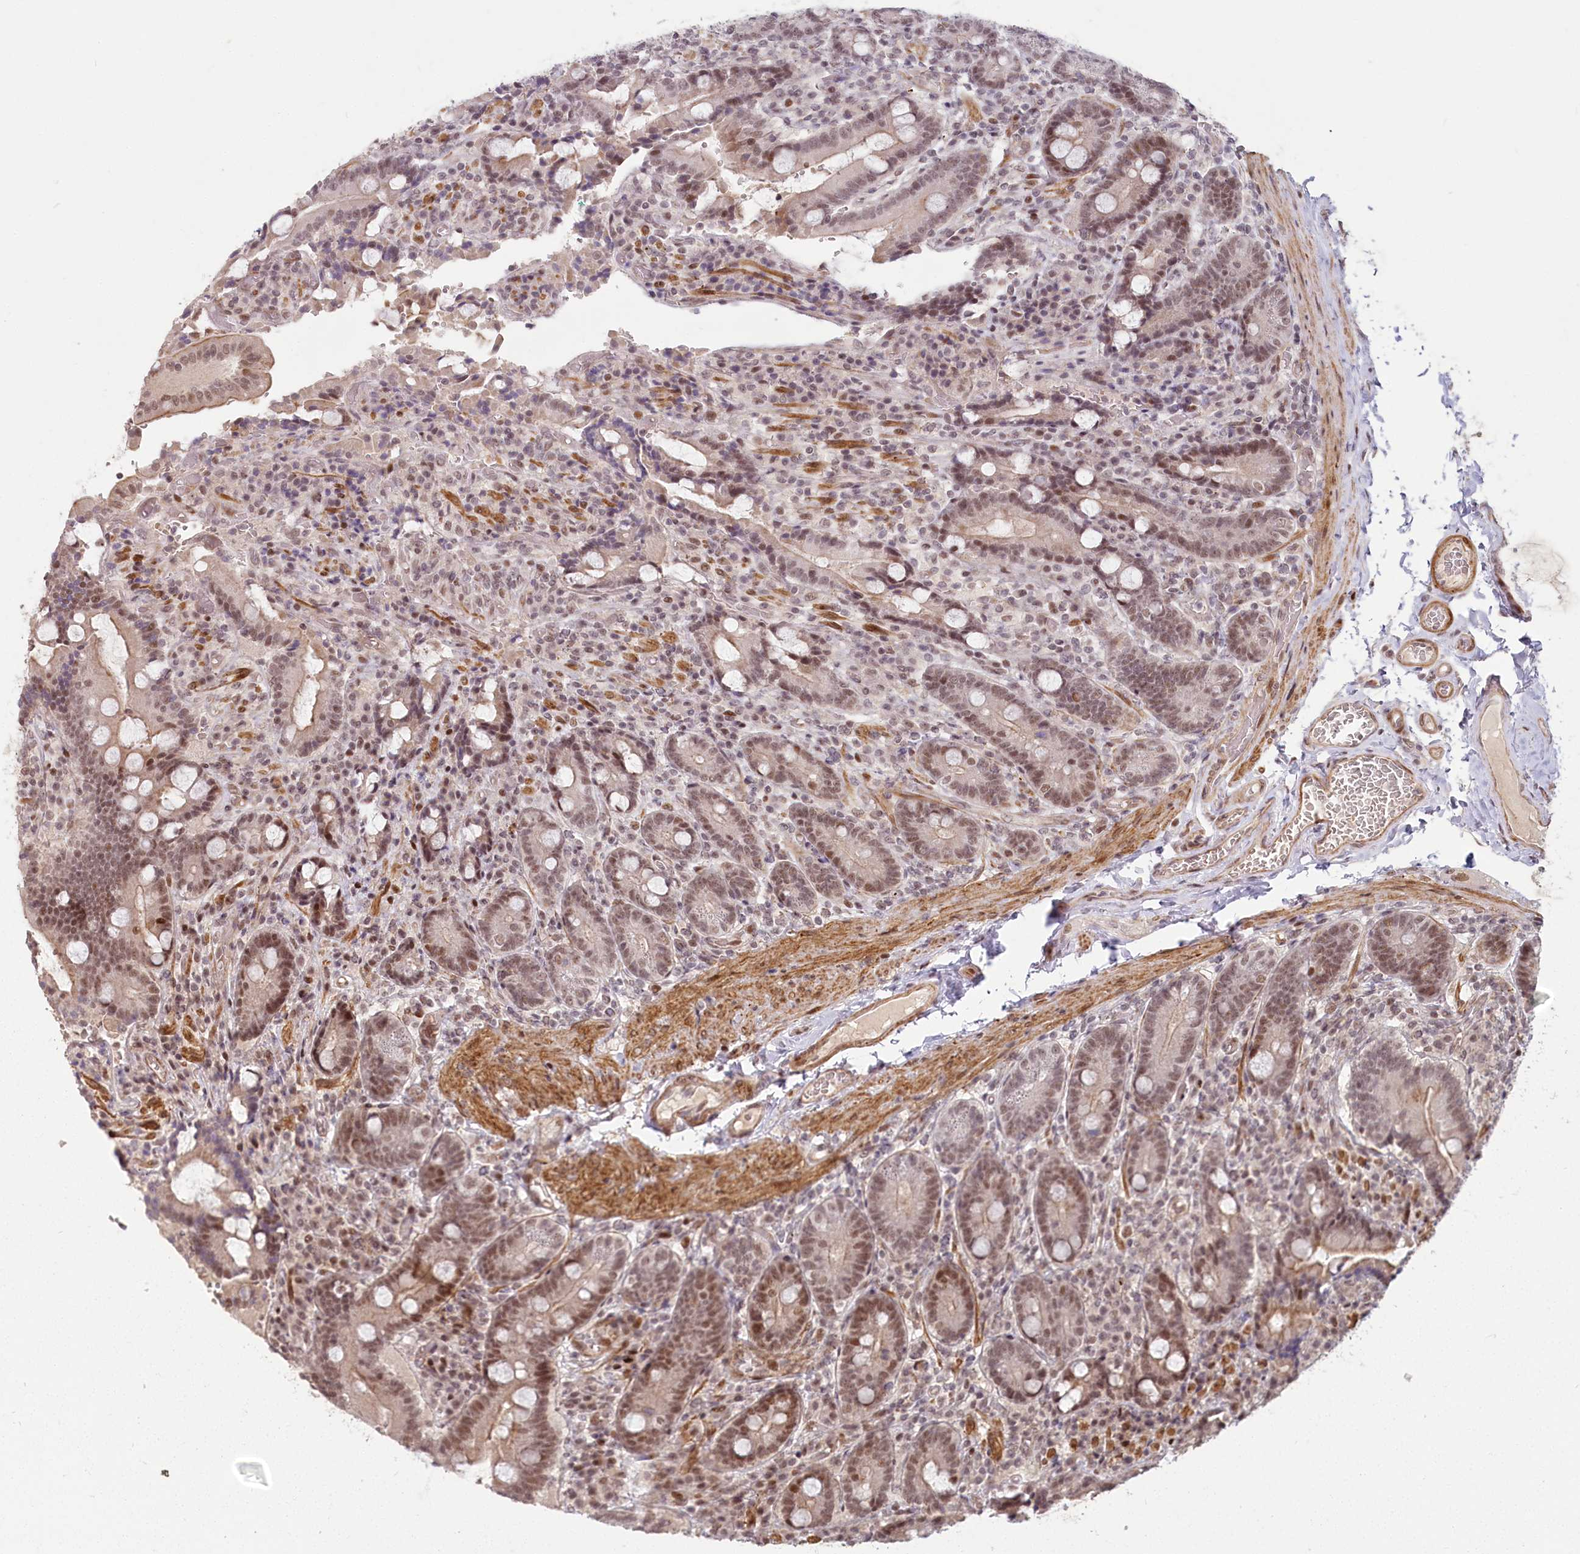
{"staining": {"intensity": "moderate", "quantity": ">75%", "location": "cytoplasmic/membranous,nuclear"}, "tissue": "duodenum", "cell_type": "Glandular cells", "image_type": "normal", "snomed": [{"axis": "morphology", "description": "Normal tissue, NOS"}, {"axis": "topography", "description": "Duodenum"}], "caption": "DAB (3,3'-diaminobenzidine) immunohistochemical staining of normal duodenum reveals moderate cytoplasmic/membranous,nuclear protein staining in approximately >75% of glandular cells. Using DAB (brown) and hematoxylin (blue) stains, captured at high magnification using brightfield microscopy.", "gene": "FAM204A", "patient": {"sex": "female", "age": 62}}